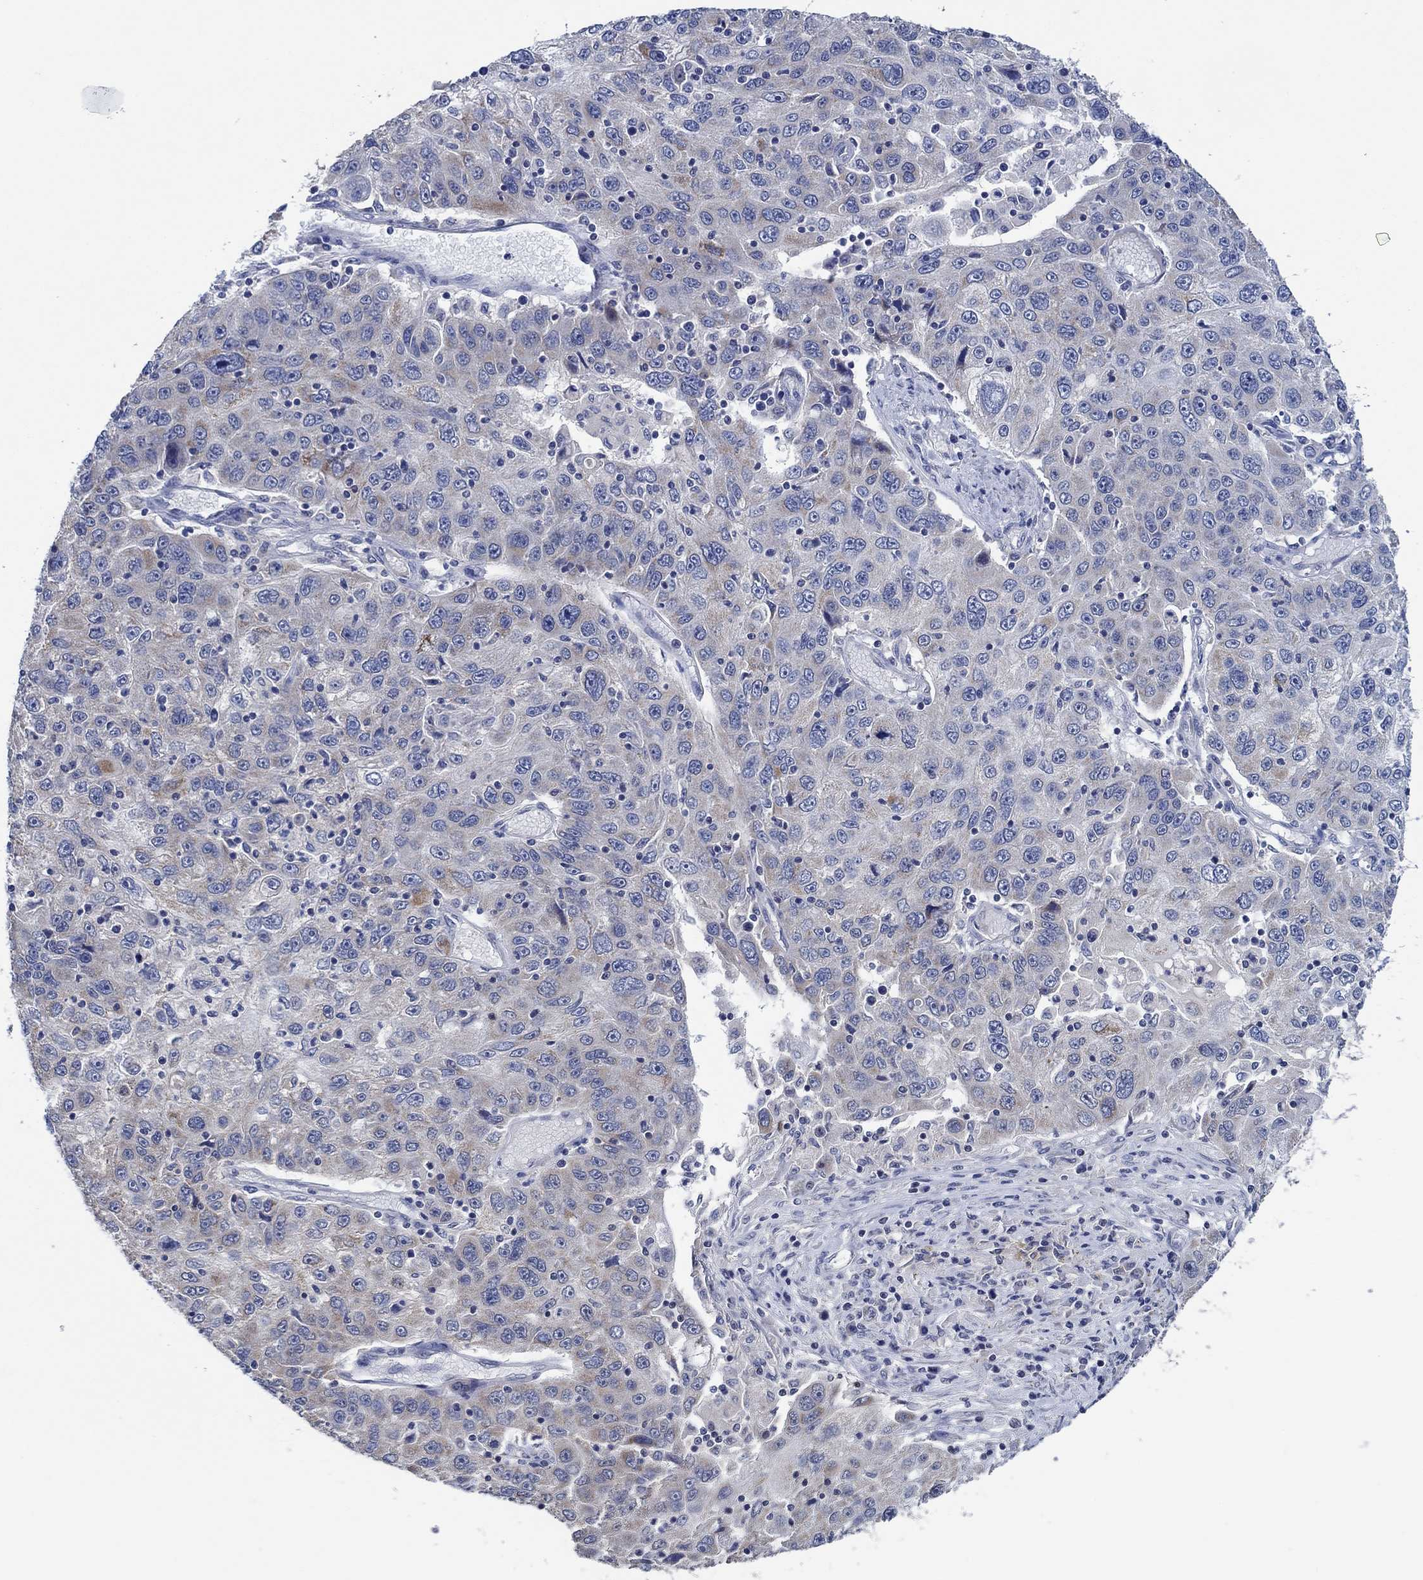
{"staining": {"intensity": "moderate", "quantity": "<25%", "location": "cytoplasmic/membranous"}, "tissue": "stomach cancer", "cell_type": "Tumor cells", "image_type": "cancer", "snomed": [{"axis": "morphology", "description": "Adenocarcinoma, NOS"}, {"axis": "topography", "description": "Stomach"}], "caption": "Stomach cancer stained for a protein displays moderate cytoplasmic/membranous positivity in tumor cells.", "gene": "PRRT3", "patient": {"sex": "male", "age": 56}}